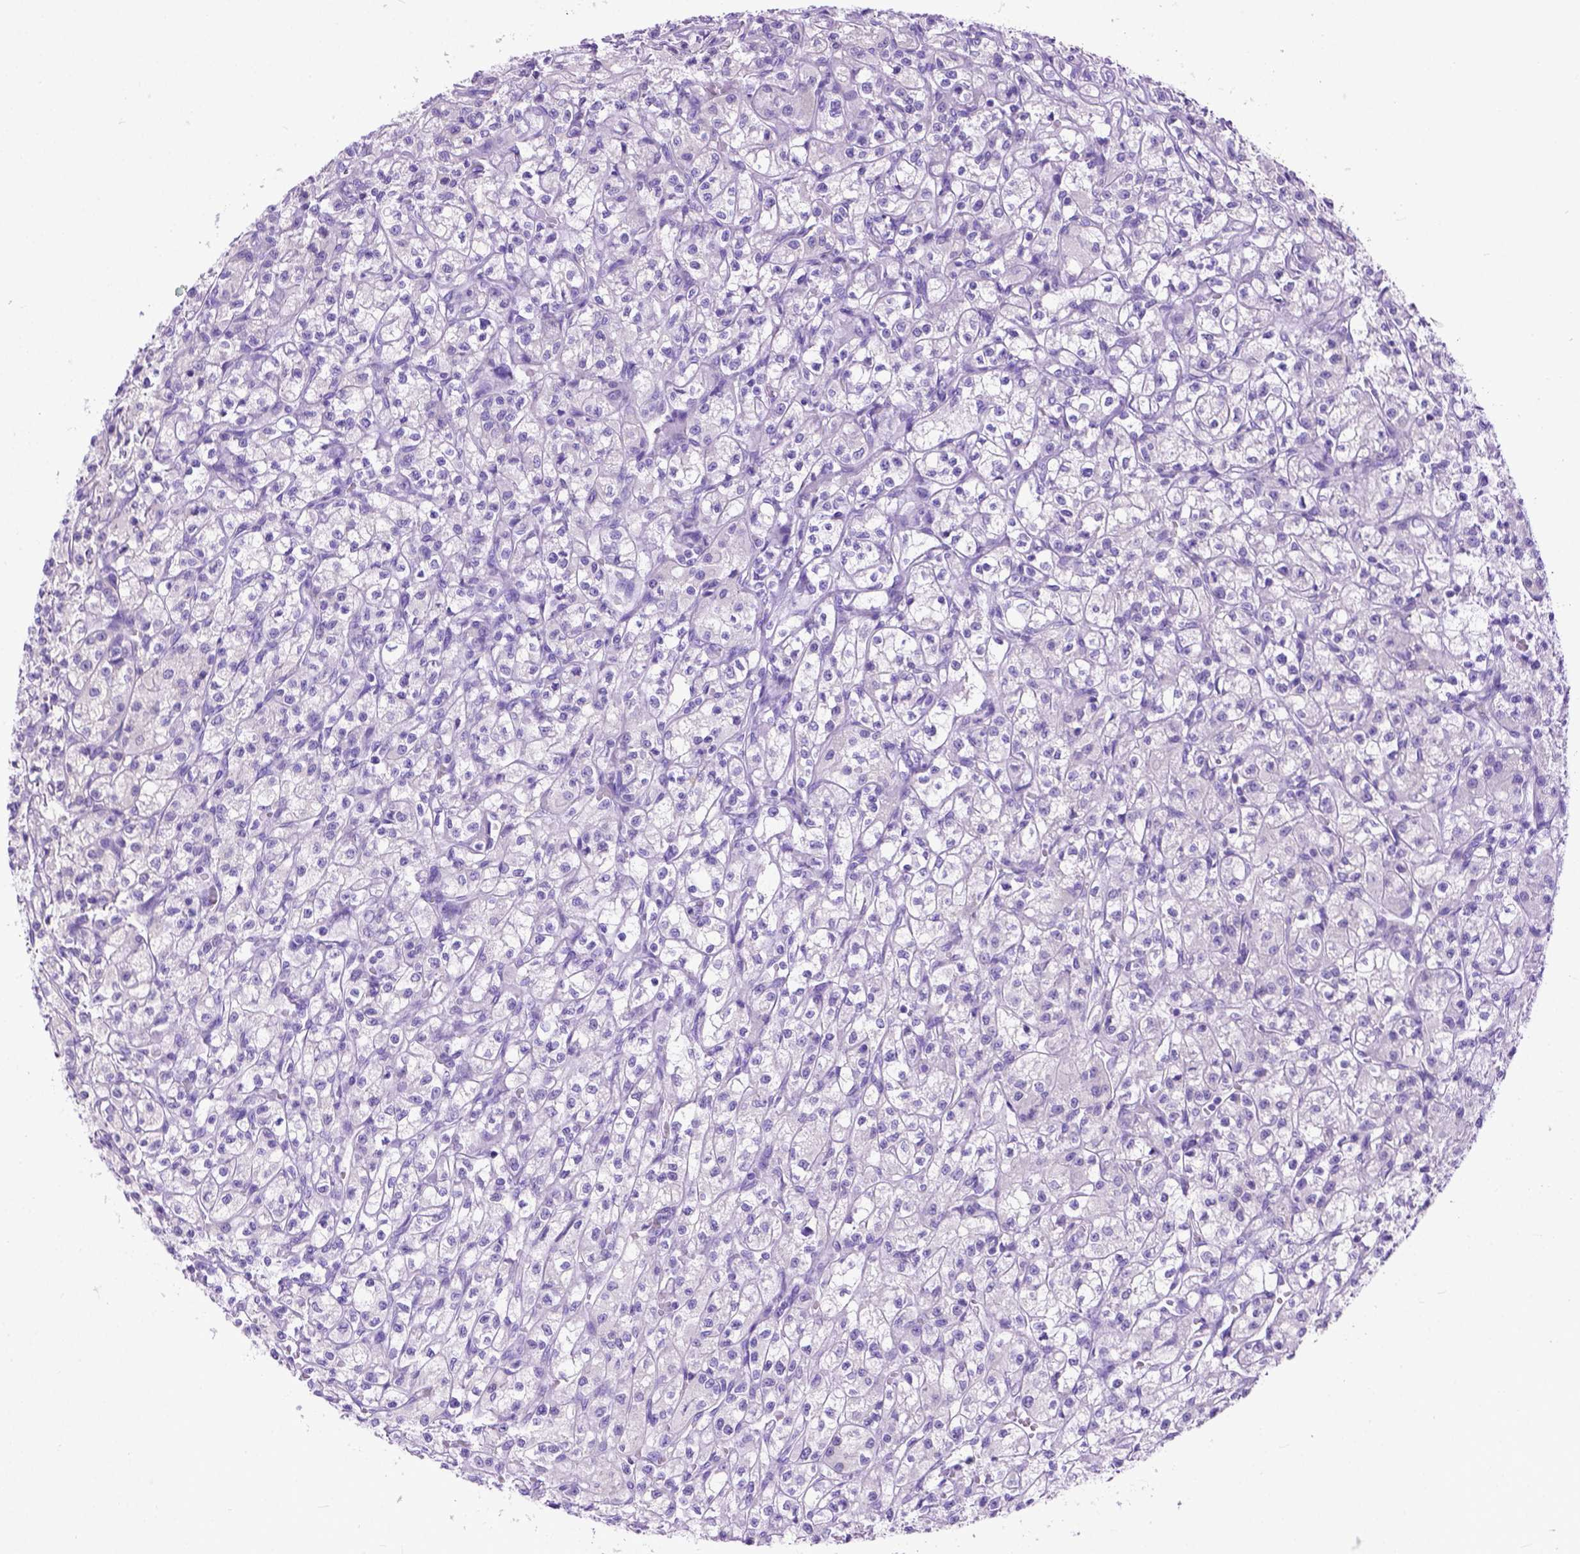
{"staining": {"intensity": "negative", "quantity": "none", "location": "none"}, "tissue": "renal cancer", "cell_type": "Tumor cells", "image_type": "cancer", "snomed": [{"axis": "morphology", "description": "Adenocarcinoma, NOS"}, {"axis": "topography", "description": "Kidney"}], "caption": "Human renal cancer stained for a protein using immunohistochemistry exhibits no positivity in tumor cells.", "gene": "ODAD3", "patient": {"sex": "female", "age": 70}}